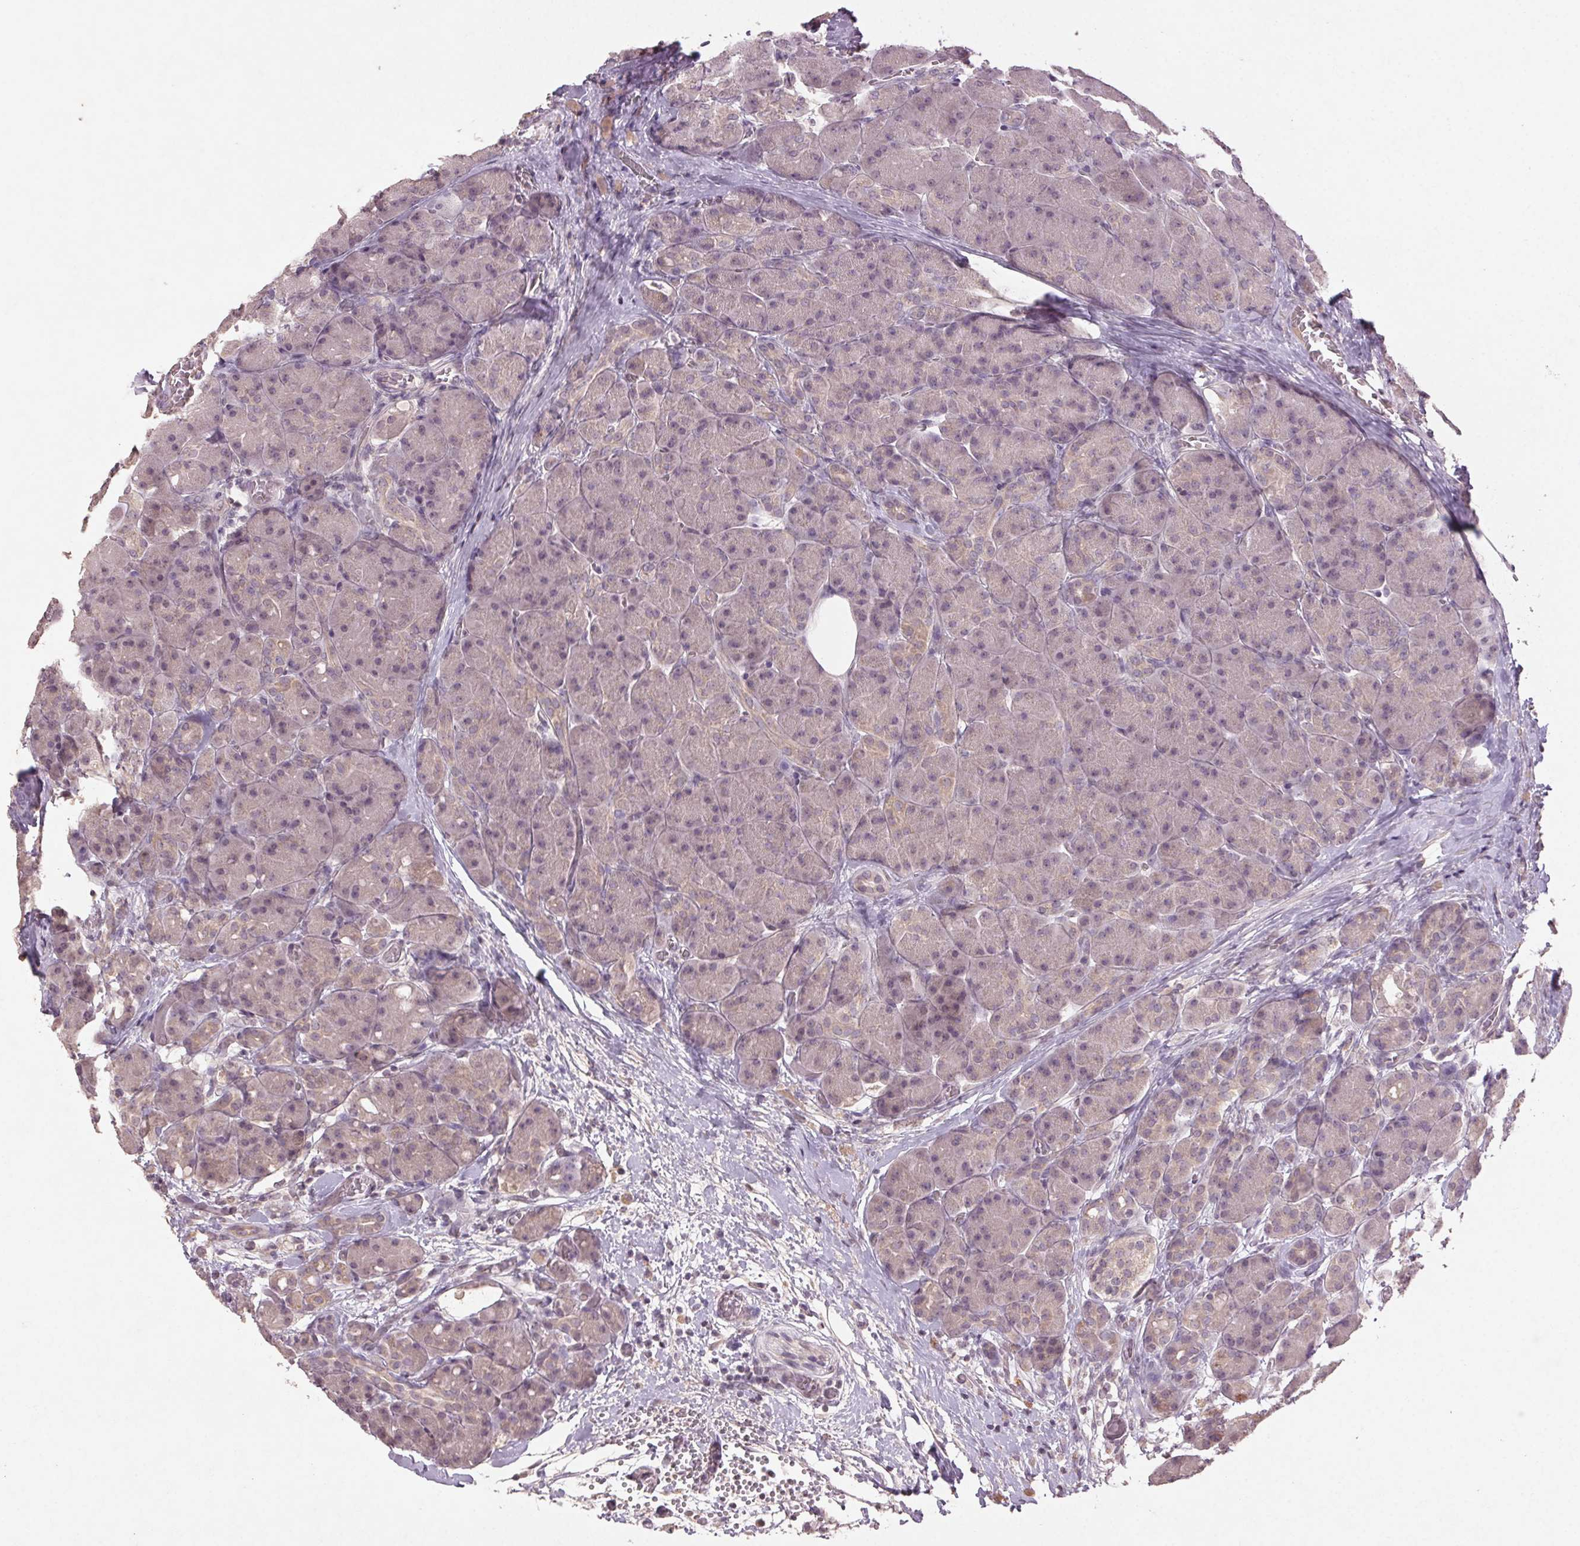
{"staining": {"intensity": "negative", "quantity": "none", "location": "none"}, "tissue": "pancreas", "cell_type": "Exocrine glandular cells", "image_type": "normal", "snomed": [{"axis": "morphology", "description": "Normal tissue, NOS"}, {"axis": "topography", "description": "Pancreas"}], "caption": "Image shows no protein positivity in exocrine glandular cells of benign pancreas.", "gene": "ENSG00000255641", "patient": {"sex": "male", "age": 55}}